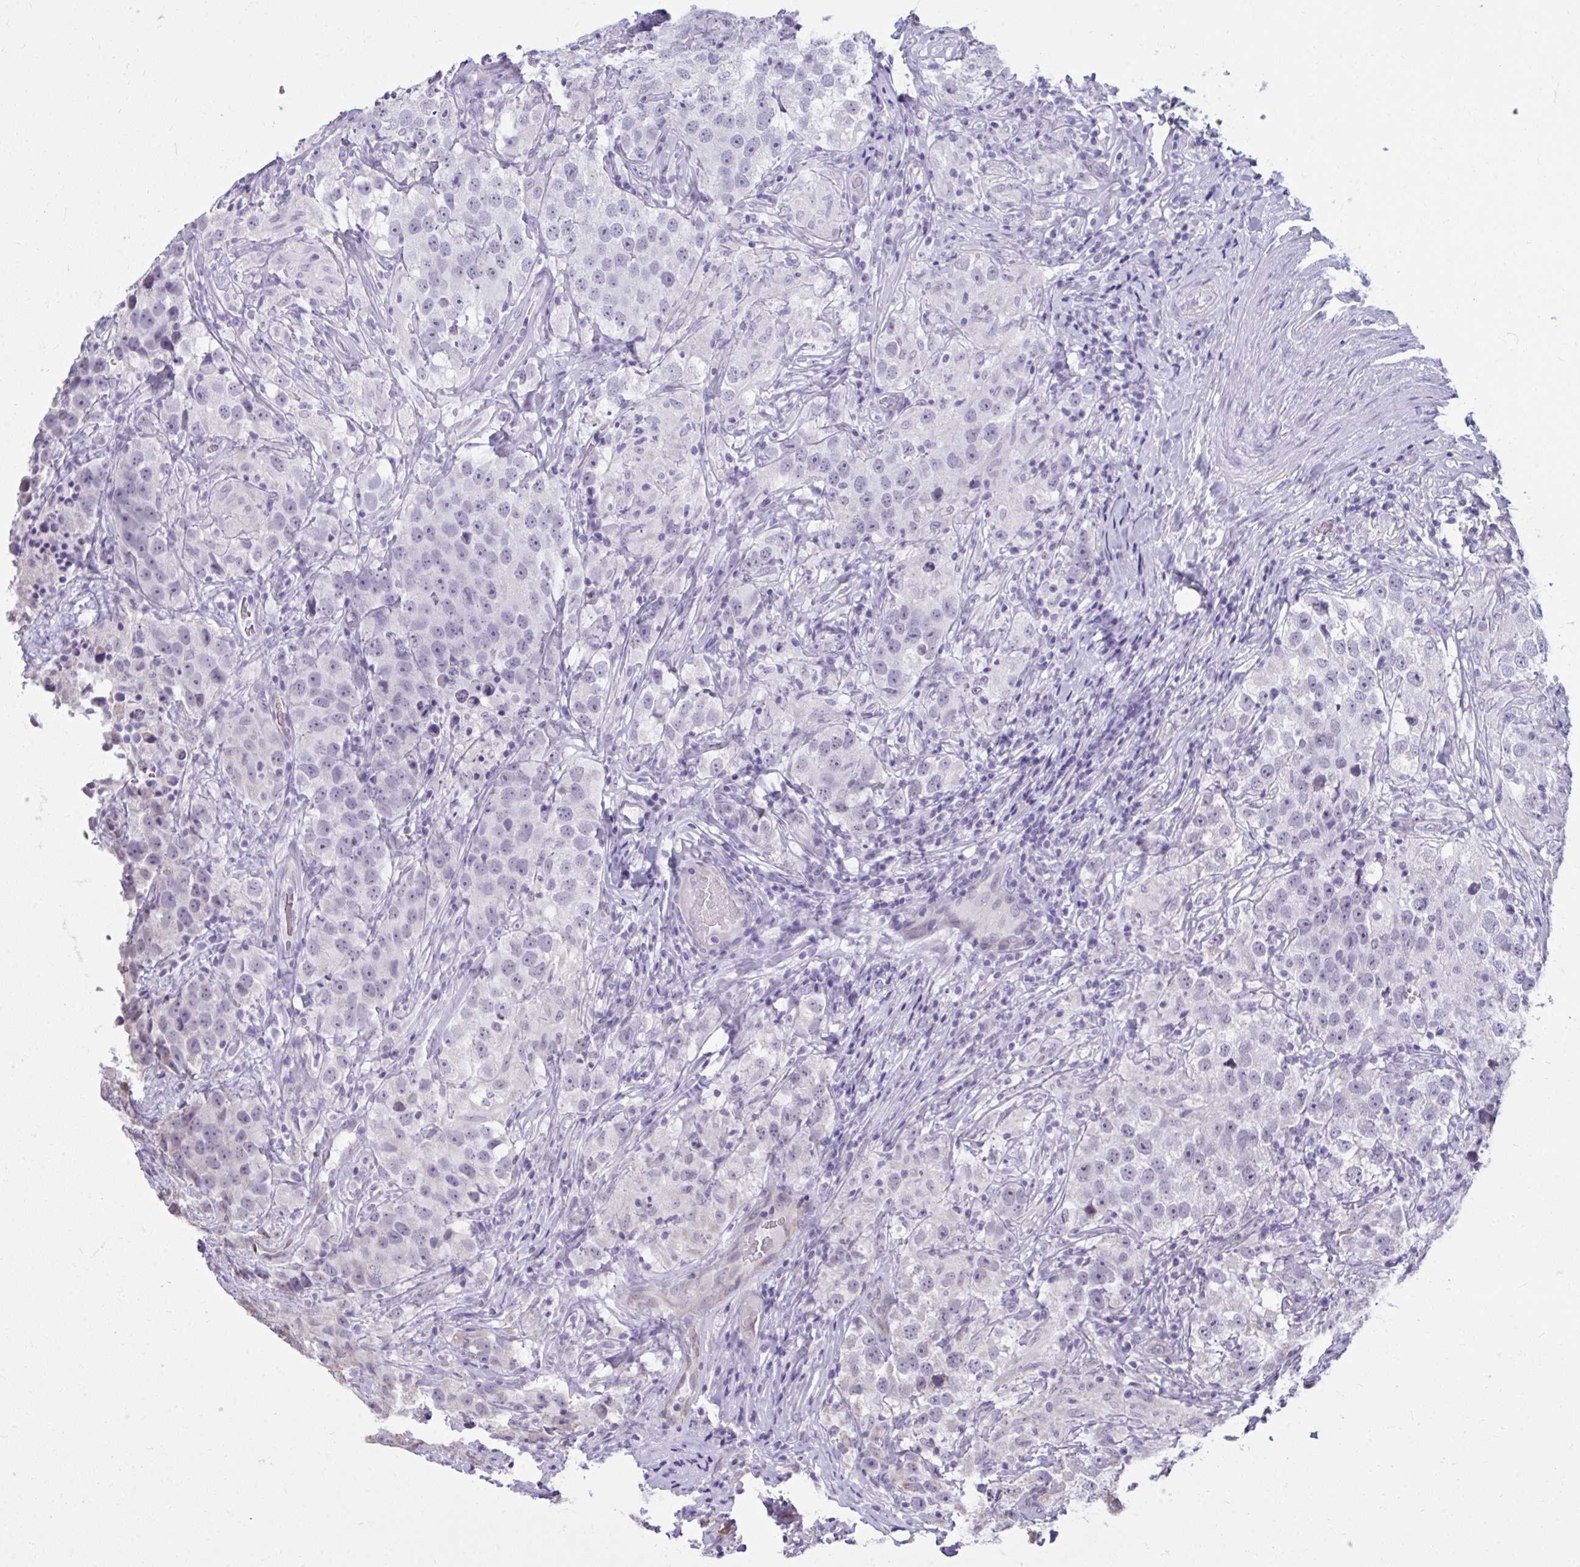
{"staining": {"intensity": "negative", "quantity": "none", "location": "none"}, "tissue": "testis cancer", "cell_type": "Tumor cells", "image_type": "cancer", "snomed": [{"axis": "morphology", "description": "Seminoma, NOS"}, {"axis": "topography", "description": "Testis"}], "caption": "DAB (3,3'-diaminobenzidine) immunohistochemical staining of human testis cancer demonstrates no significant expression in tumor cells.", "gene": "NPPA", "patient": {"sex": "male", "age": 46}}